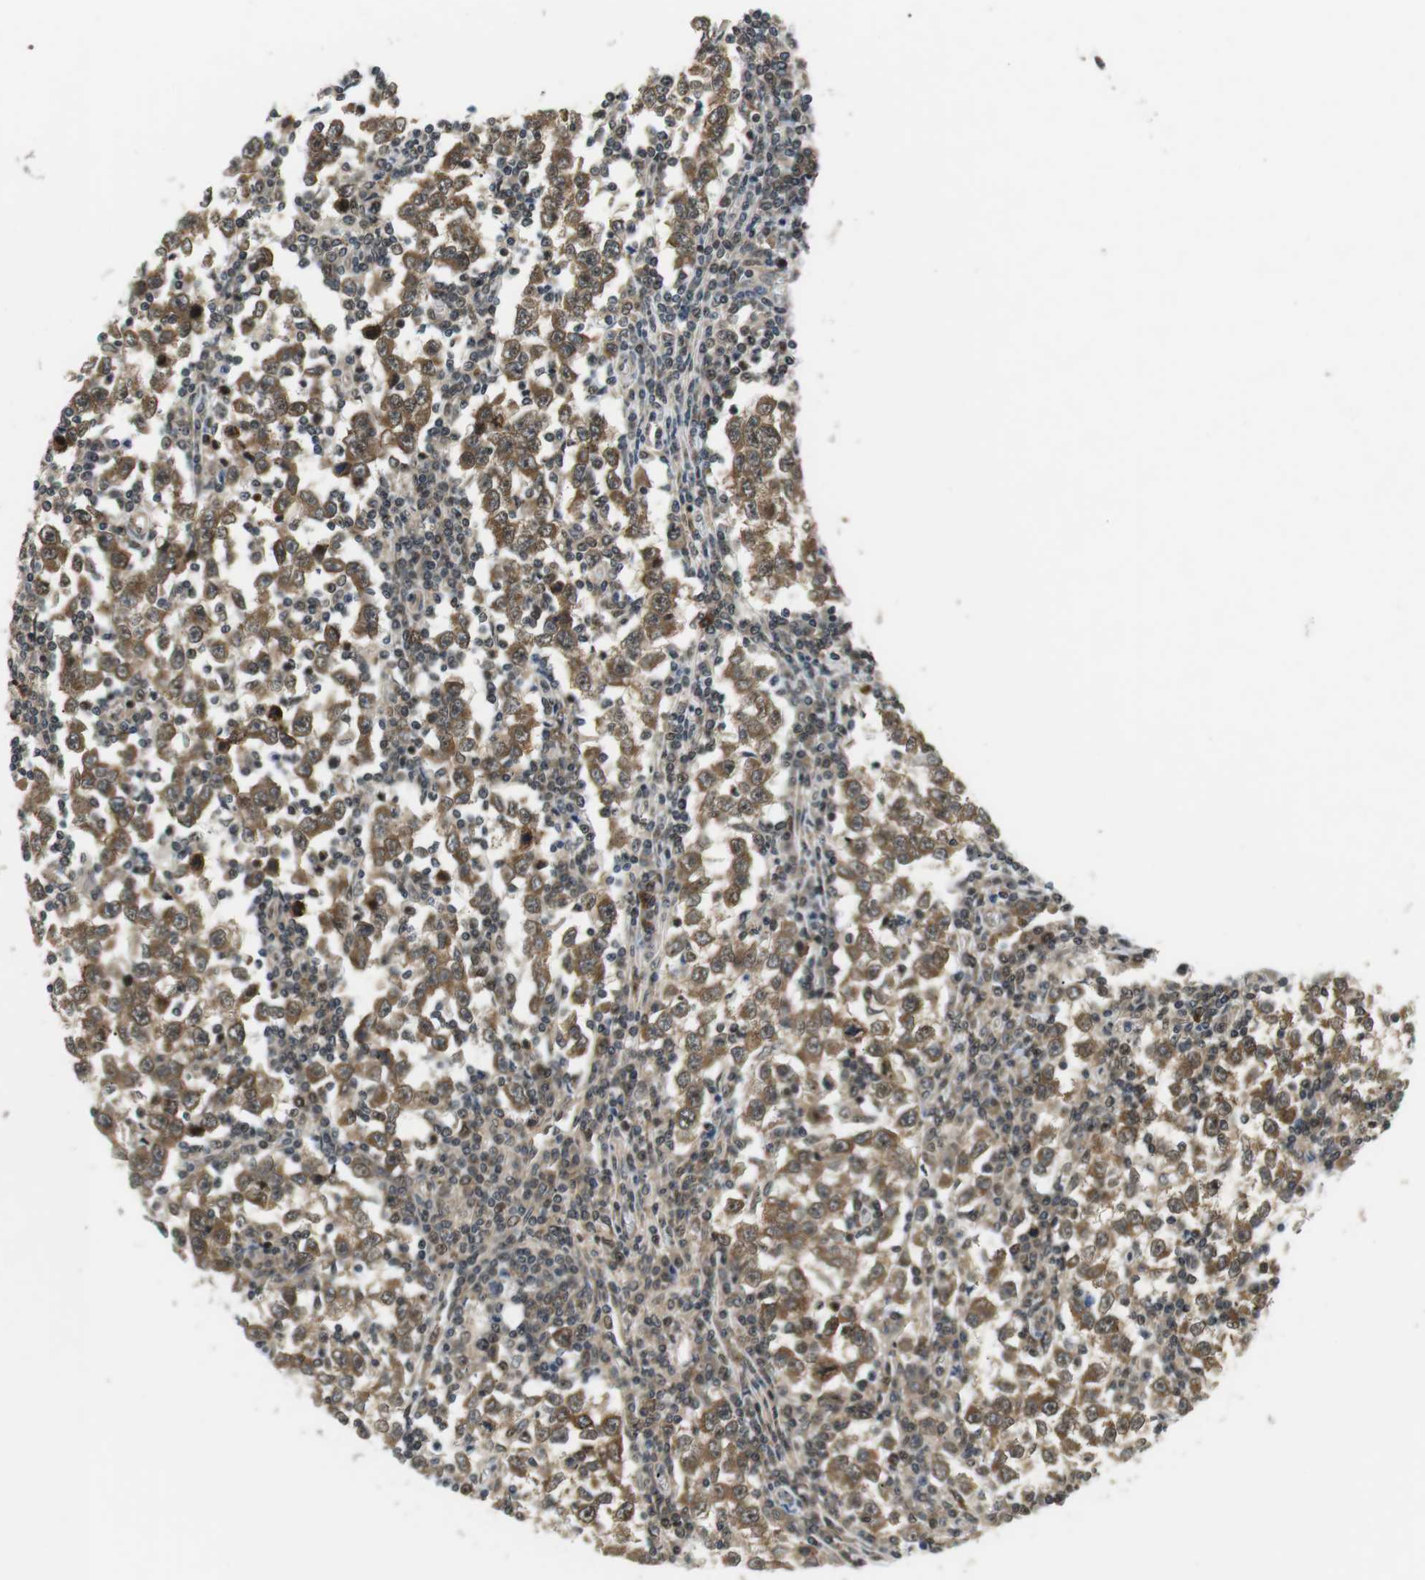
{"staining": {"intensity": "moderate", "quantity": ">75%", "location": "cytoplasmic/membranous"}, "tissue": "testis cancer", "cell_type": "Tumor cells", "image_type": "cancer", "snomed": [{"axis": "morphology", "description": "Seminoma, NOS"}, {"axis": "topography", "description": "Testis"}], "caption": "Seminoma (testis) was stained to show a protein in brown. There is medium levels of moderate cytoplasmic/membranous positivity in about >75% of tumor cells.", "gene": "CSNK2B", "patient": {"sex": "male", "age": 65}}